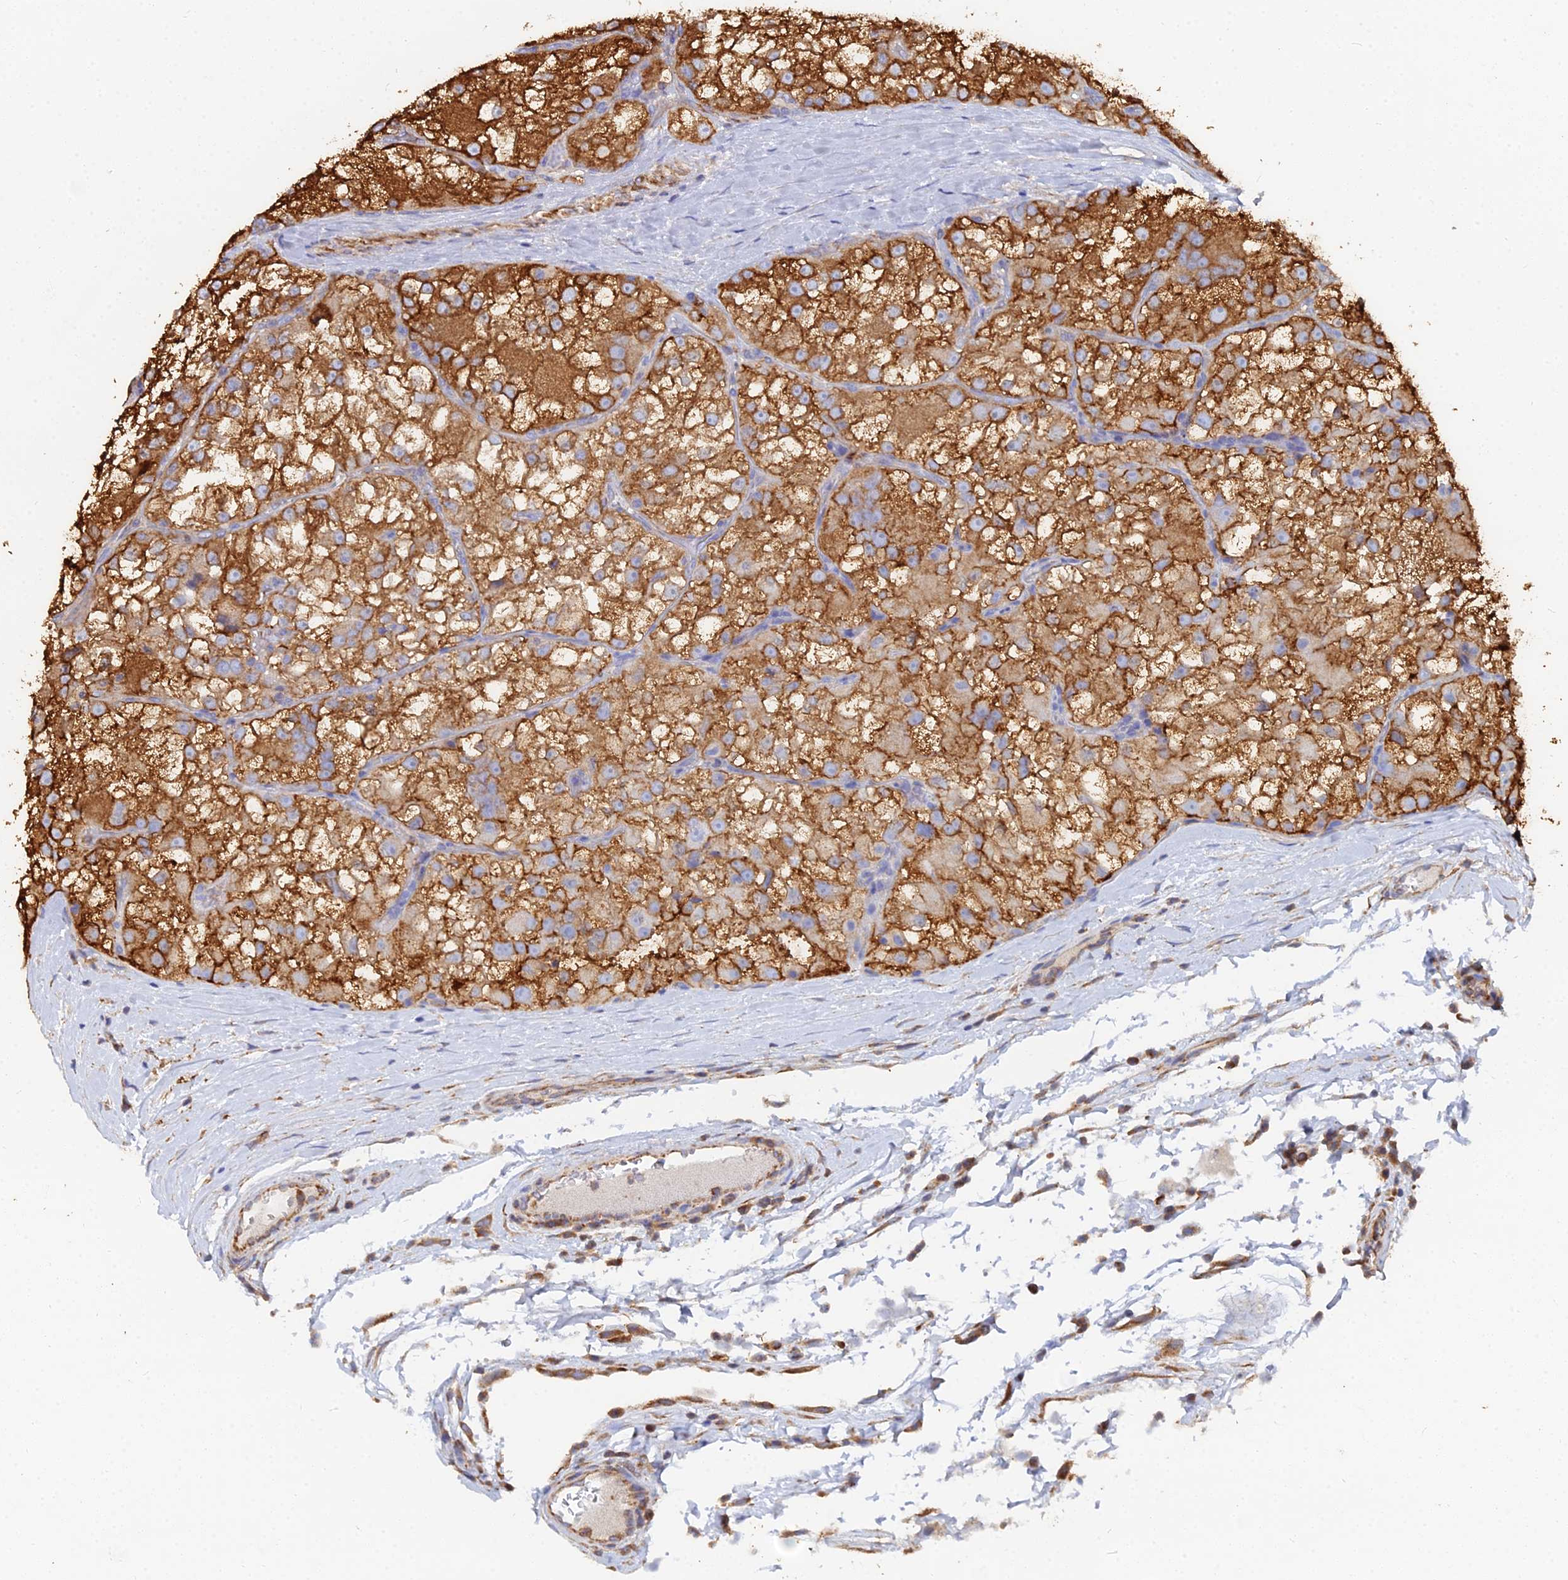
{"staining": {"intensity": "strong", "quantity": ">75%", "location": "cytoplasmic/membranous"}, "tissue": "renal cancer", "cell_type": "Tumor cells", "image_type": "cancer", "snomed": [{"axis": "morphology", "description": "Adenocarcinoma, NOS"}, {"axis": "topography", "description": "Kidney"}], "caption": "Renal cancer stained for a protein (brown) demonstrates strong cytoplasmic/membranous positive staining in approximately >75% of tumor cells.", "gene": "GPR42", "patient": {"sex": "female", "age": 72}}